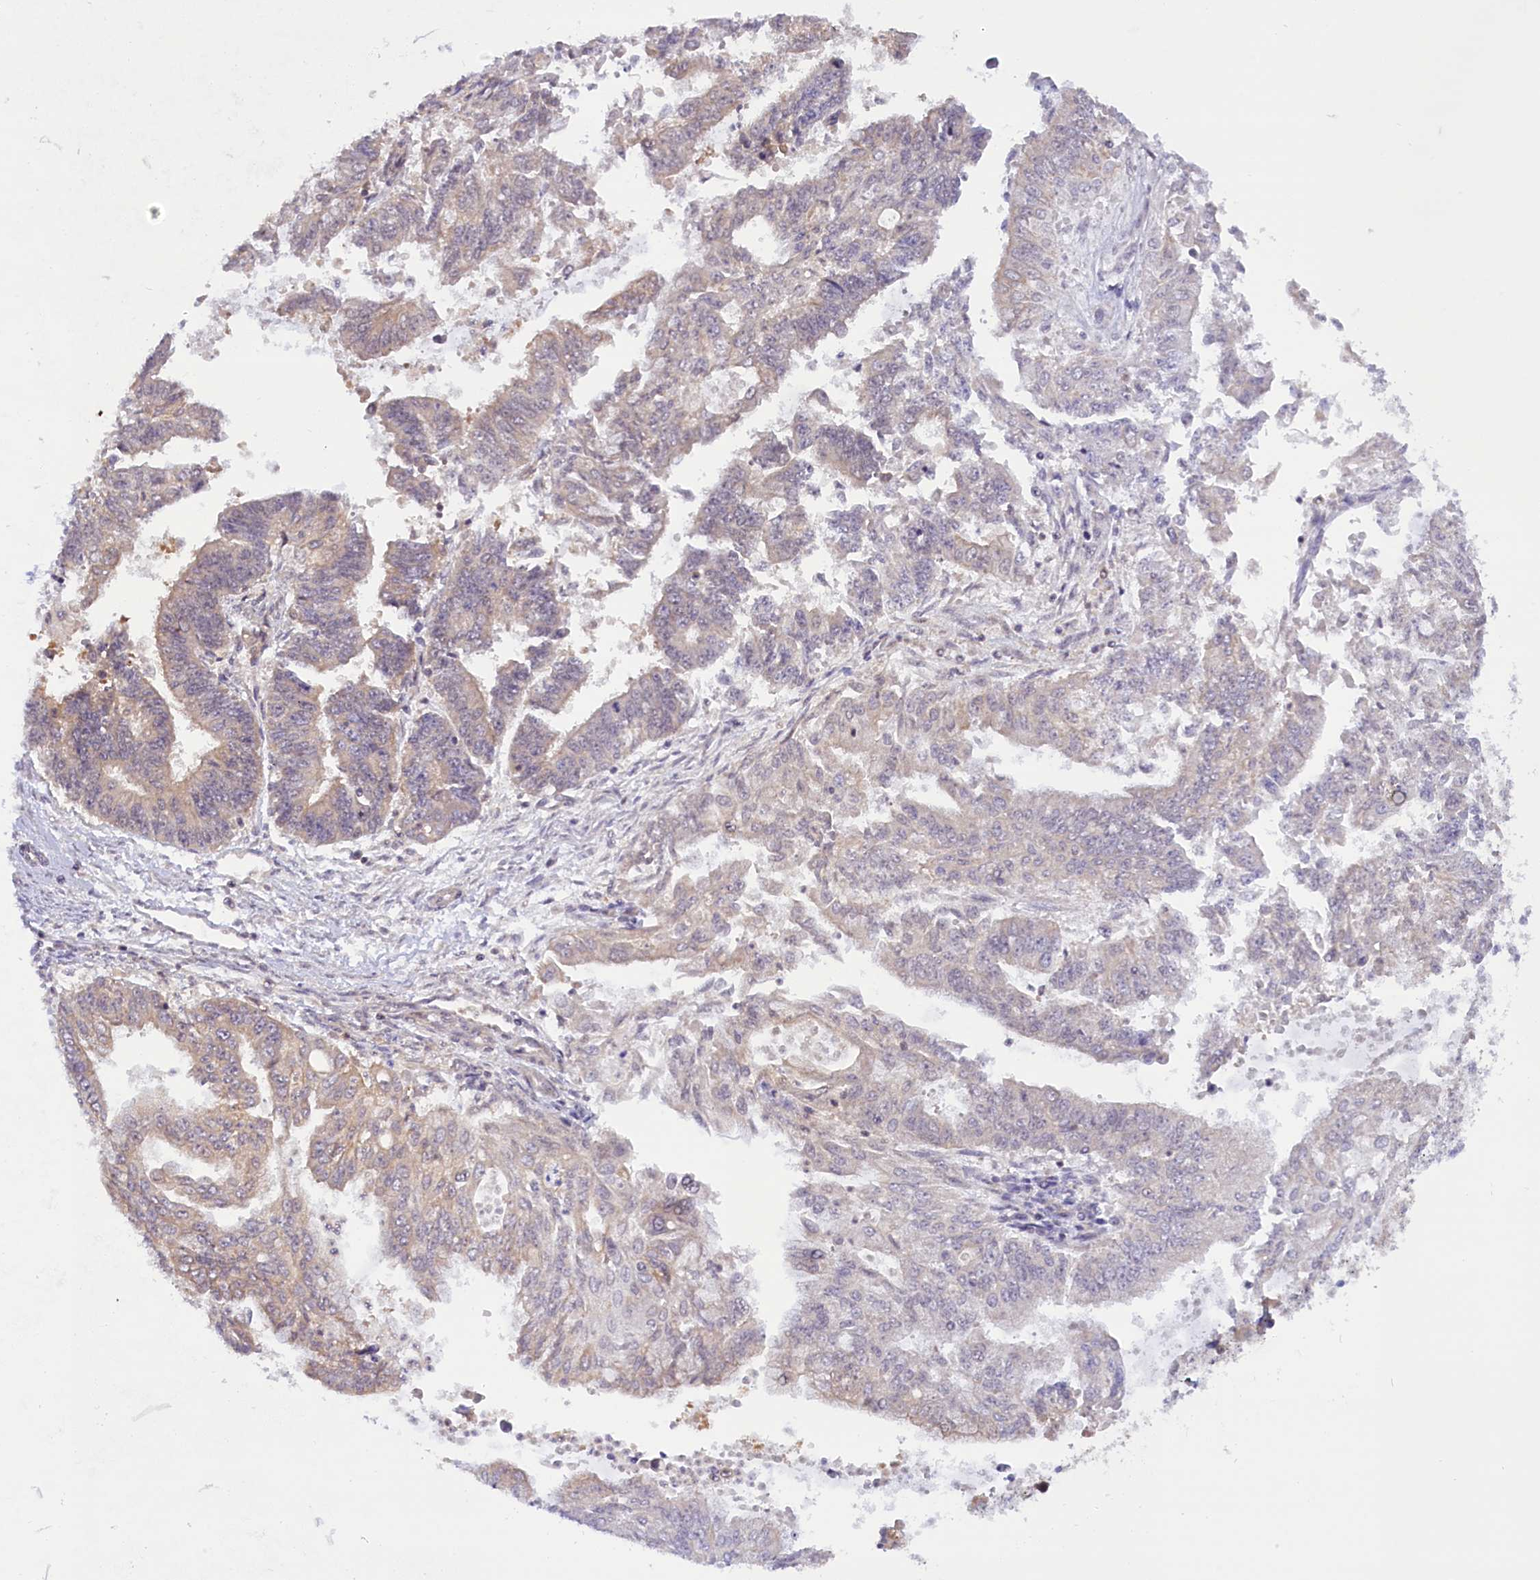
{"staining": {"intensity": "weak", "quantity": "25%-75%", "location": "cytoplasmic/membranous"}, "tissue": "endometrial cancer", "cell_type": "Tumor cells", "image_type": "cancer", "snomed": [{"axis": "morphology", "description": "Adenocarcinoma, NOS"}, {"axis": "topography", "description": "Endometrium"}], "caption": "Endometrial cancer stained with IHC exhibits weak cytoplasmic/membranous staining in approximately 25%-75% of tumor cells. (DAB (3,3'-diaminobenzidine) = brown stain, brightfield microscopy at high magnification).", "gene": "TBCB", "patient": {"sex": "female", "age": 73}}